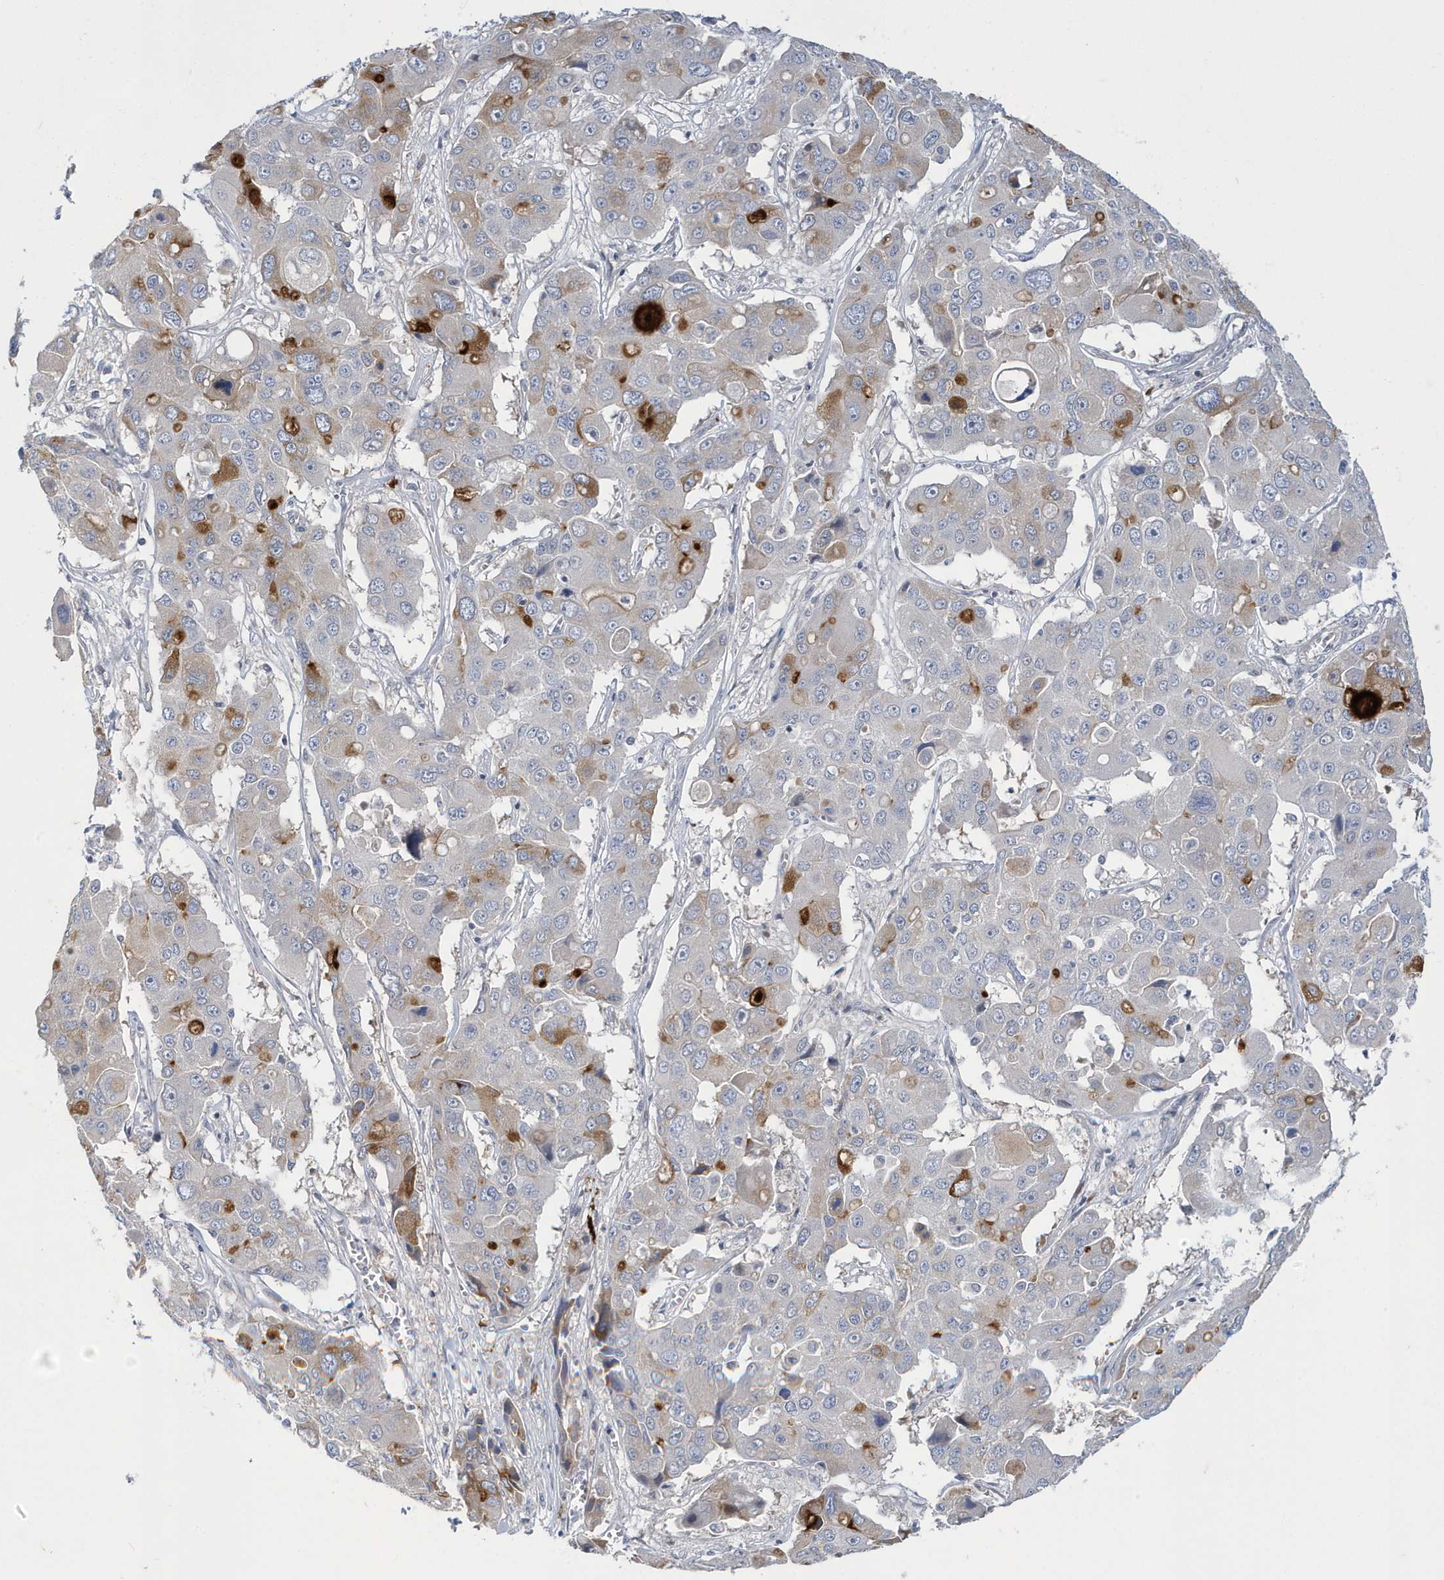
{"staining": {"intensity": "strong", "quantity": "<25%", "location": "cytoplasmic/membranous"}, "tissue": "liver cancer", "cell_type": "Tumor cells", "image_type": "cancer", "snomed": [{"axis": "morphology", "description": "Cholangiocarcinoma"}, {"axis": "topography", "description": "Liver"}], "caption": "Approximately <25% of tumor cells in human liver cholangiocarcinoma show strong cytoplasmic/membranous protein expression as visualized by brown immunohistochemical staining.", "gene": "ZNF654", "patient": {"sex": "male", "age": 67}}